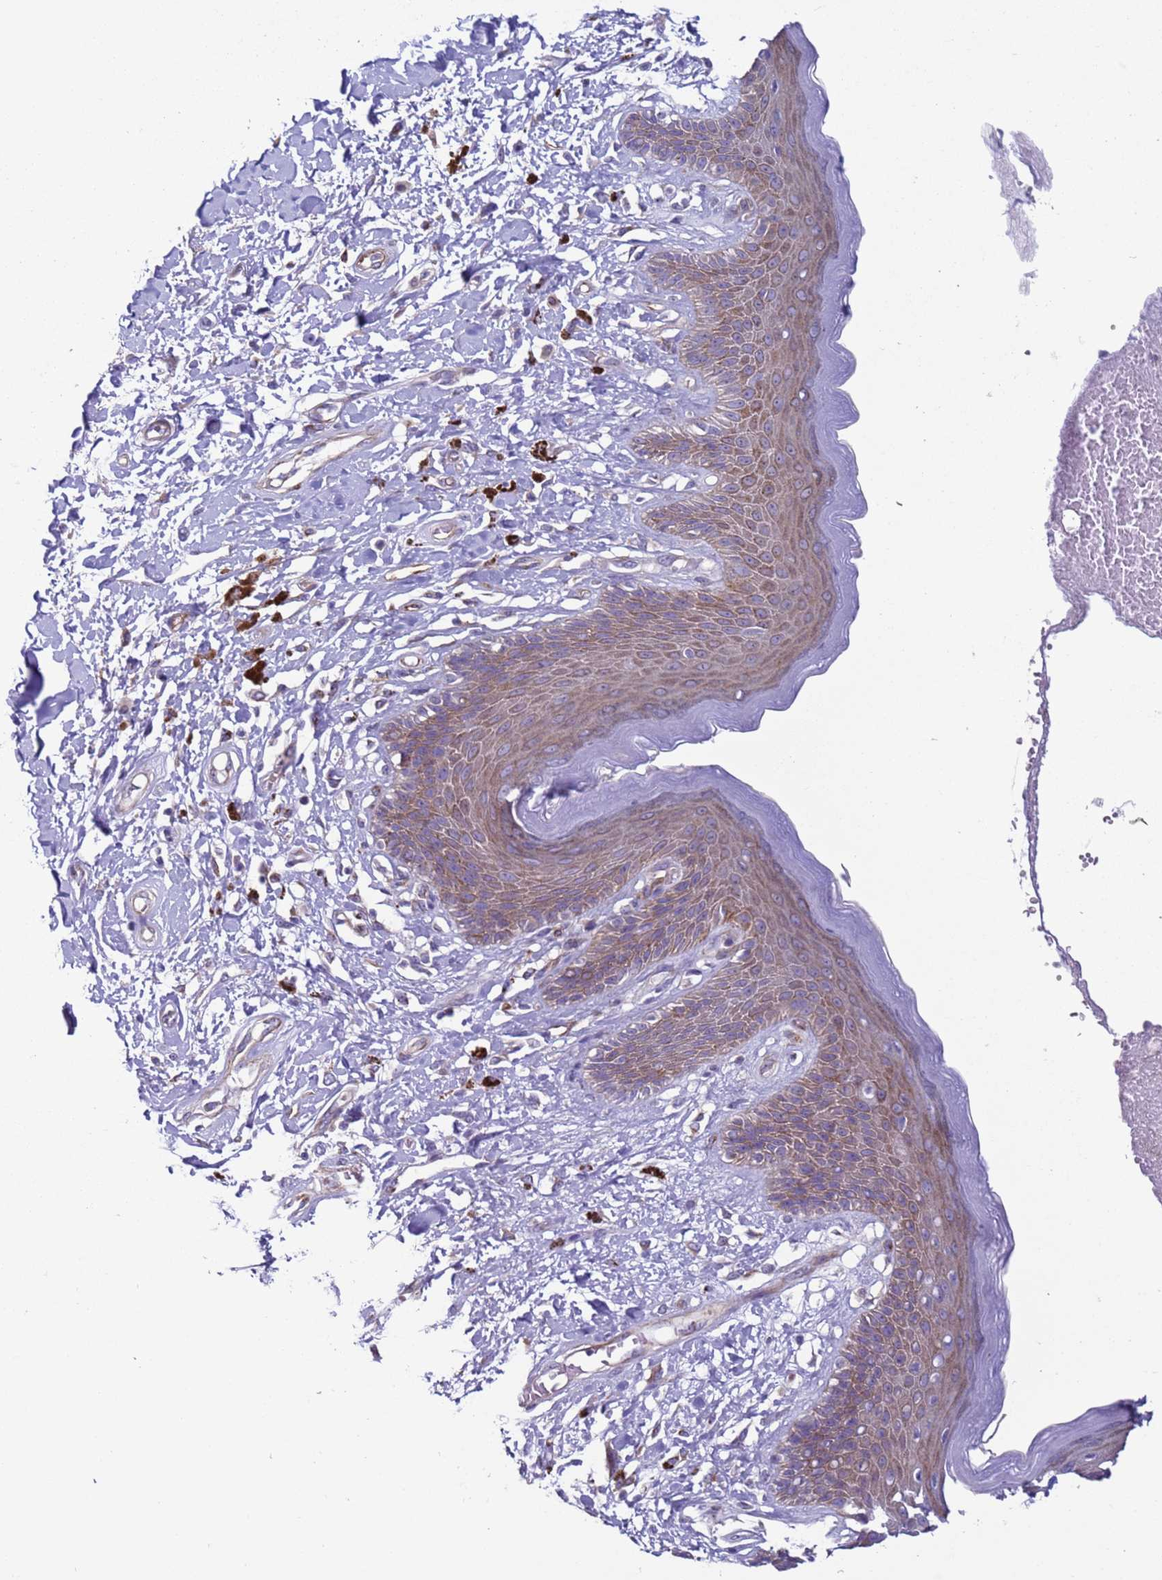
{"staining": {"intensity": "moderate", "quantity": ">75%", "location": "cytoplasmic/membranous"}, "tissue": "skin", "cell_type": "Epidermal cells", "image_type": "normal", "snomed": [{"axis": "morphology", "description": "Normal tissue, NOS"}, {"axis": "topography", "description": "Anal"}], "caption": "Brown immunohistochemical staining in unremarkable human skin shows moderate cytoplasmic/membranous staining in about >75% of epidermal cells.", "gene": "HEATR1", "patient": {"sex": "female", "age": 78}}